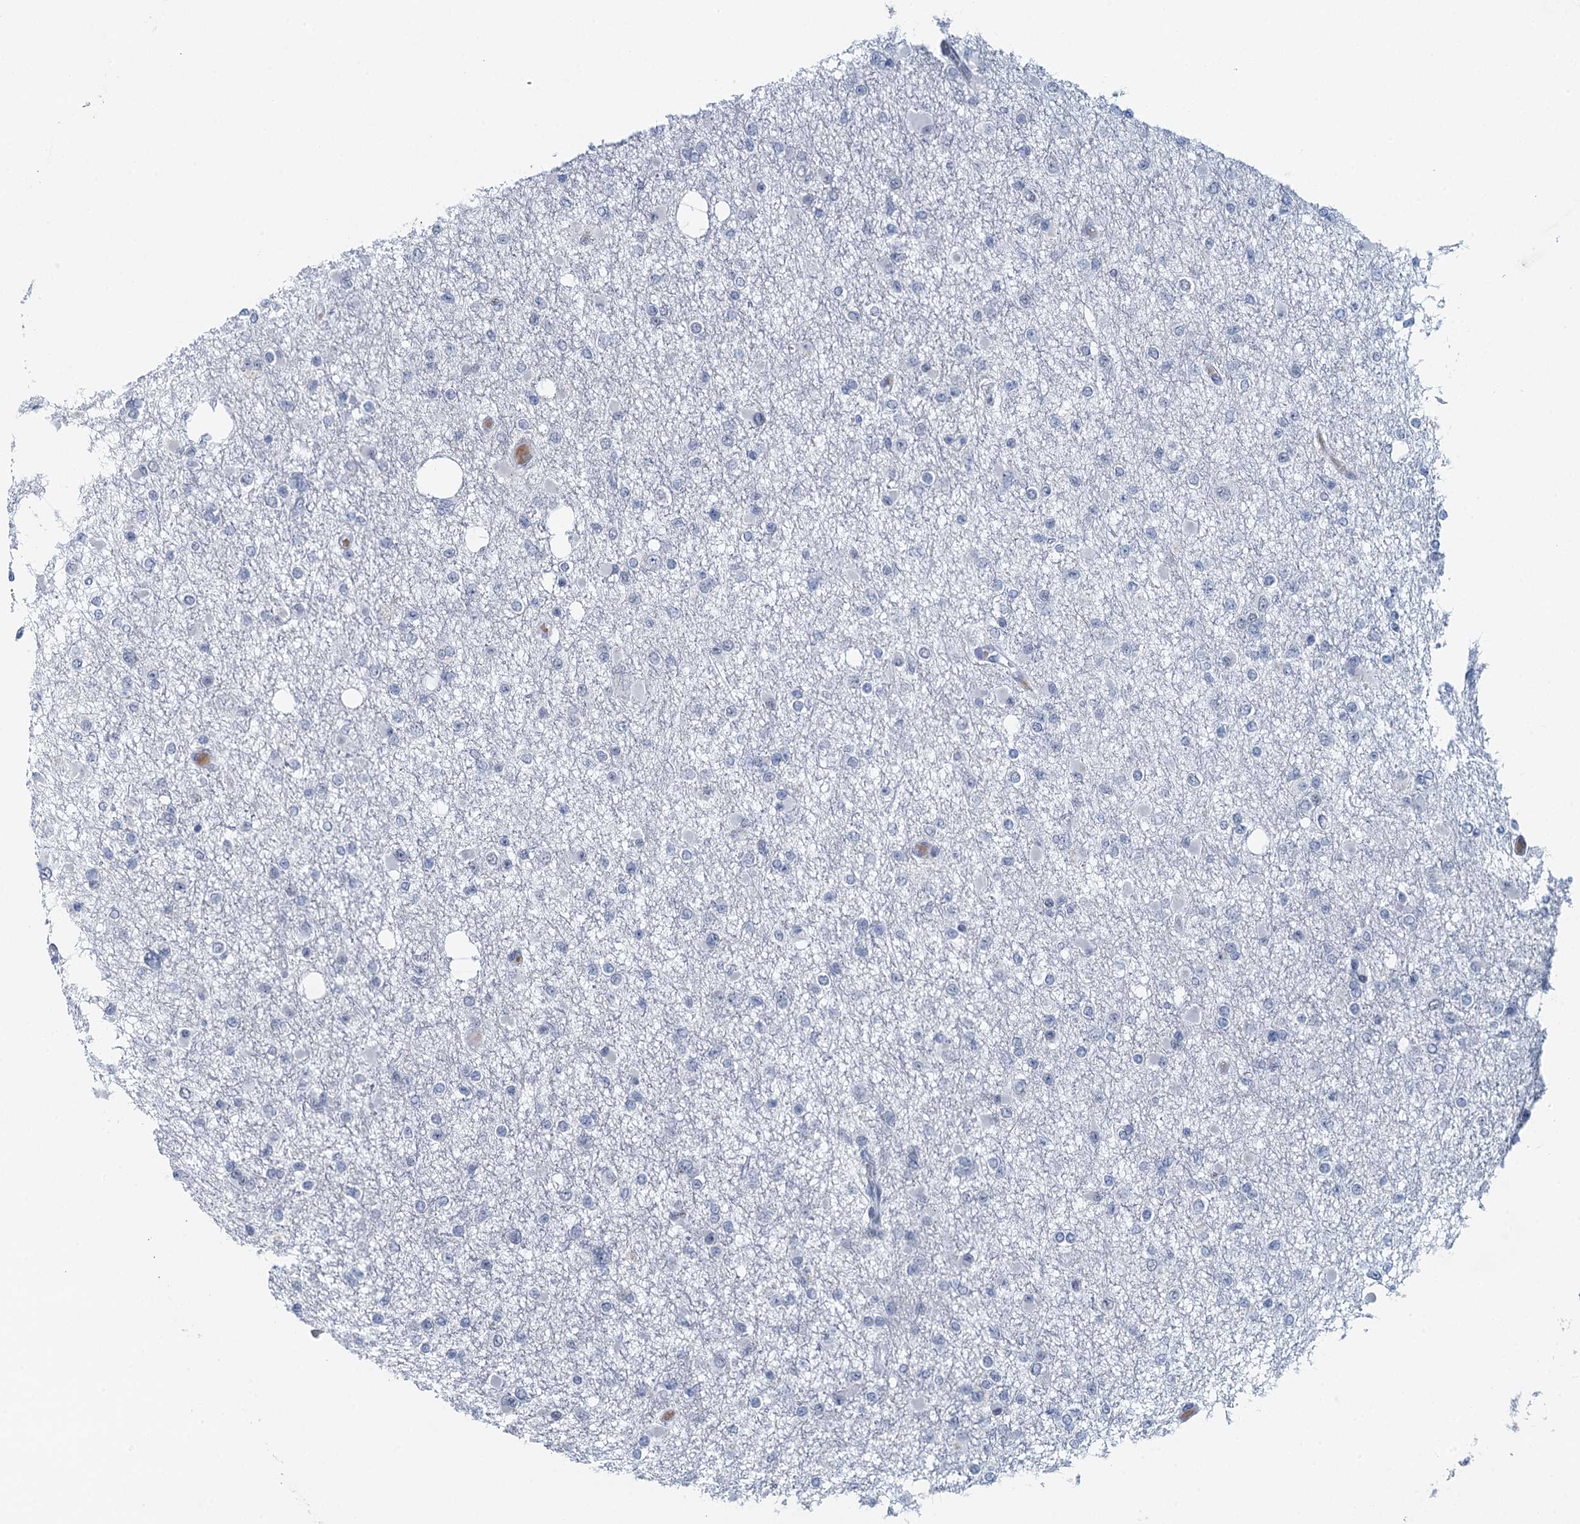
{"staining": {"intensity": "negative", "quantity": "none", "location": "none"}, "tissue": "glioma", "cell_type": "Tumor cells", "image_type": "cancer", "snomed": [{"axis": "morphology", "description": "Glioma, malignant, Low grade"}, {"axis": "topography", "description": "Brain"}], "caption": "This is a histopathology image of immunohistochemistry (IHC) staining of malignant glioma (low-grade), which shows no staining in tumor cells.", "gene": "TTLL9", "patient": {"sex": "female", "age": 22}}